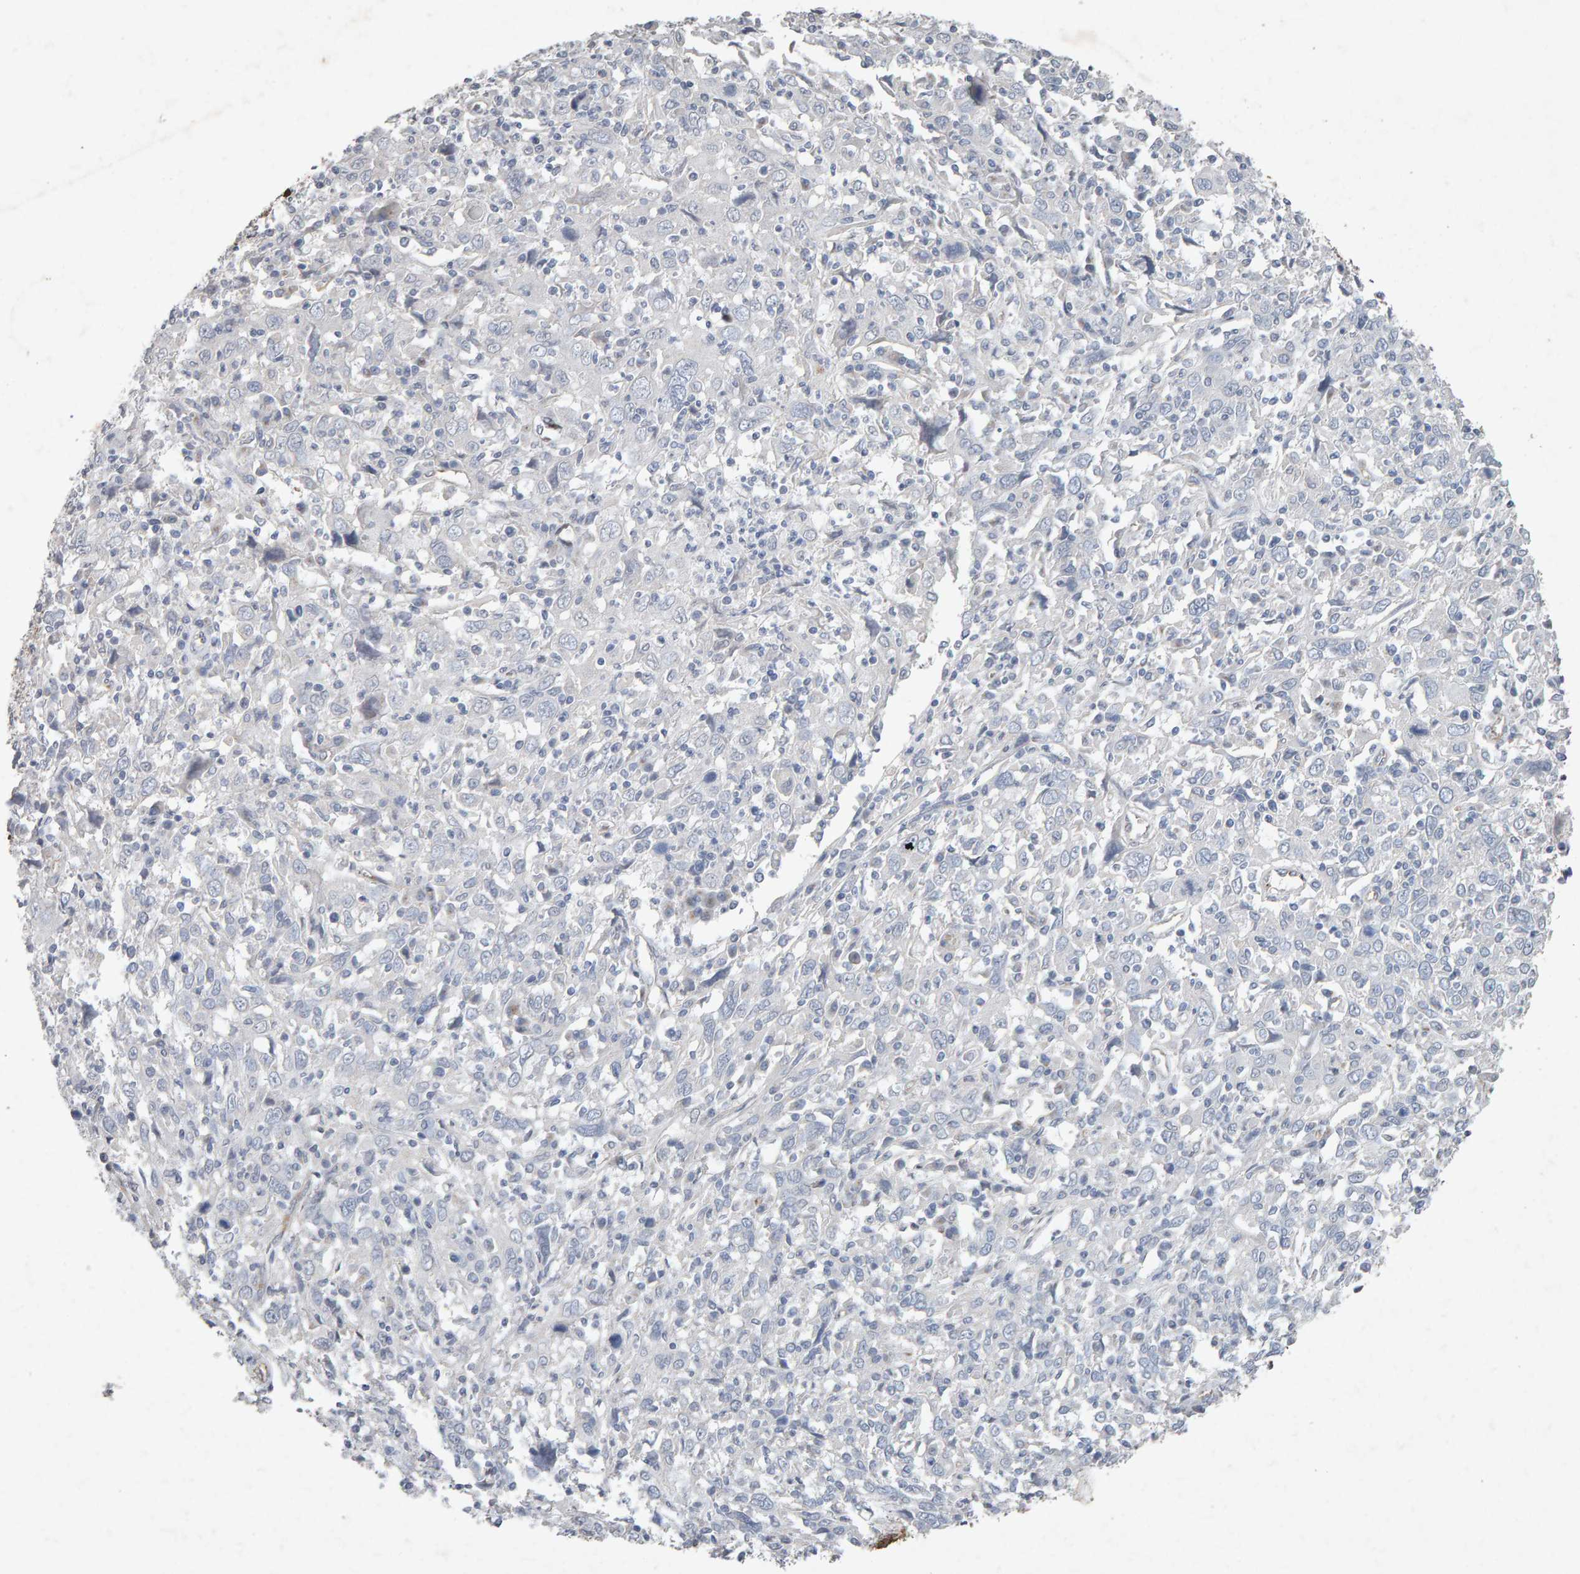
{"staining": {"intensity": "negative", "quantity": "none", "location": "none"}, "tissue": "cervical cancer", "cell_type": "Tumor cells", "image_type": "cancer", "snomed": [{"axis": "morphology", "description": "Squamous cell carcinoma, NOS"}, {"axis": "topography", "description": "Cervix"}], "caption": "A photomicrograph of human cervical cancer (squamous cell carcinoma) is negative for staining in tumor cells. Brightfield microscopy of immunohistochemistry stained with DAB (3,3'-diaminobenzidine) (brown) and hematoxylin (blue), captured at high magnification.", "gene": "PTPRM", "patient": {"sex": "female", "age": 46}}